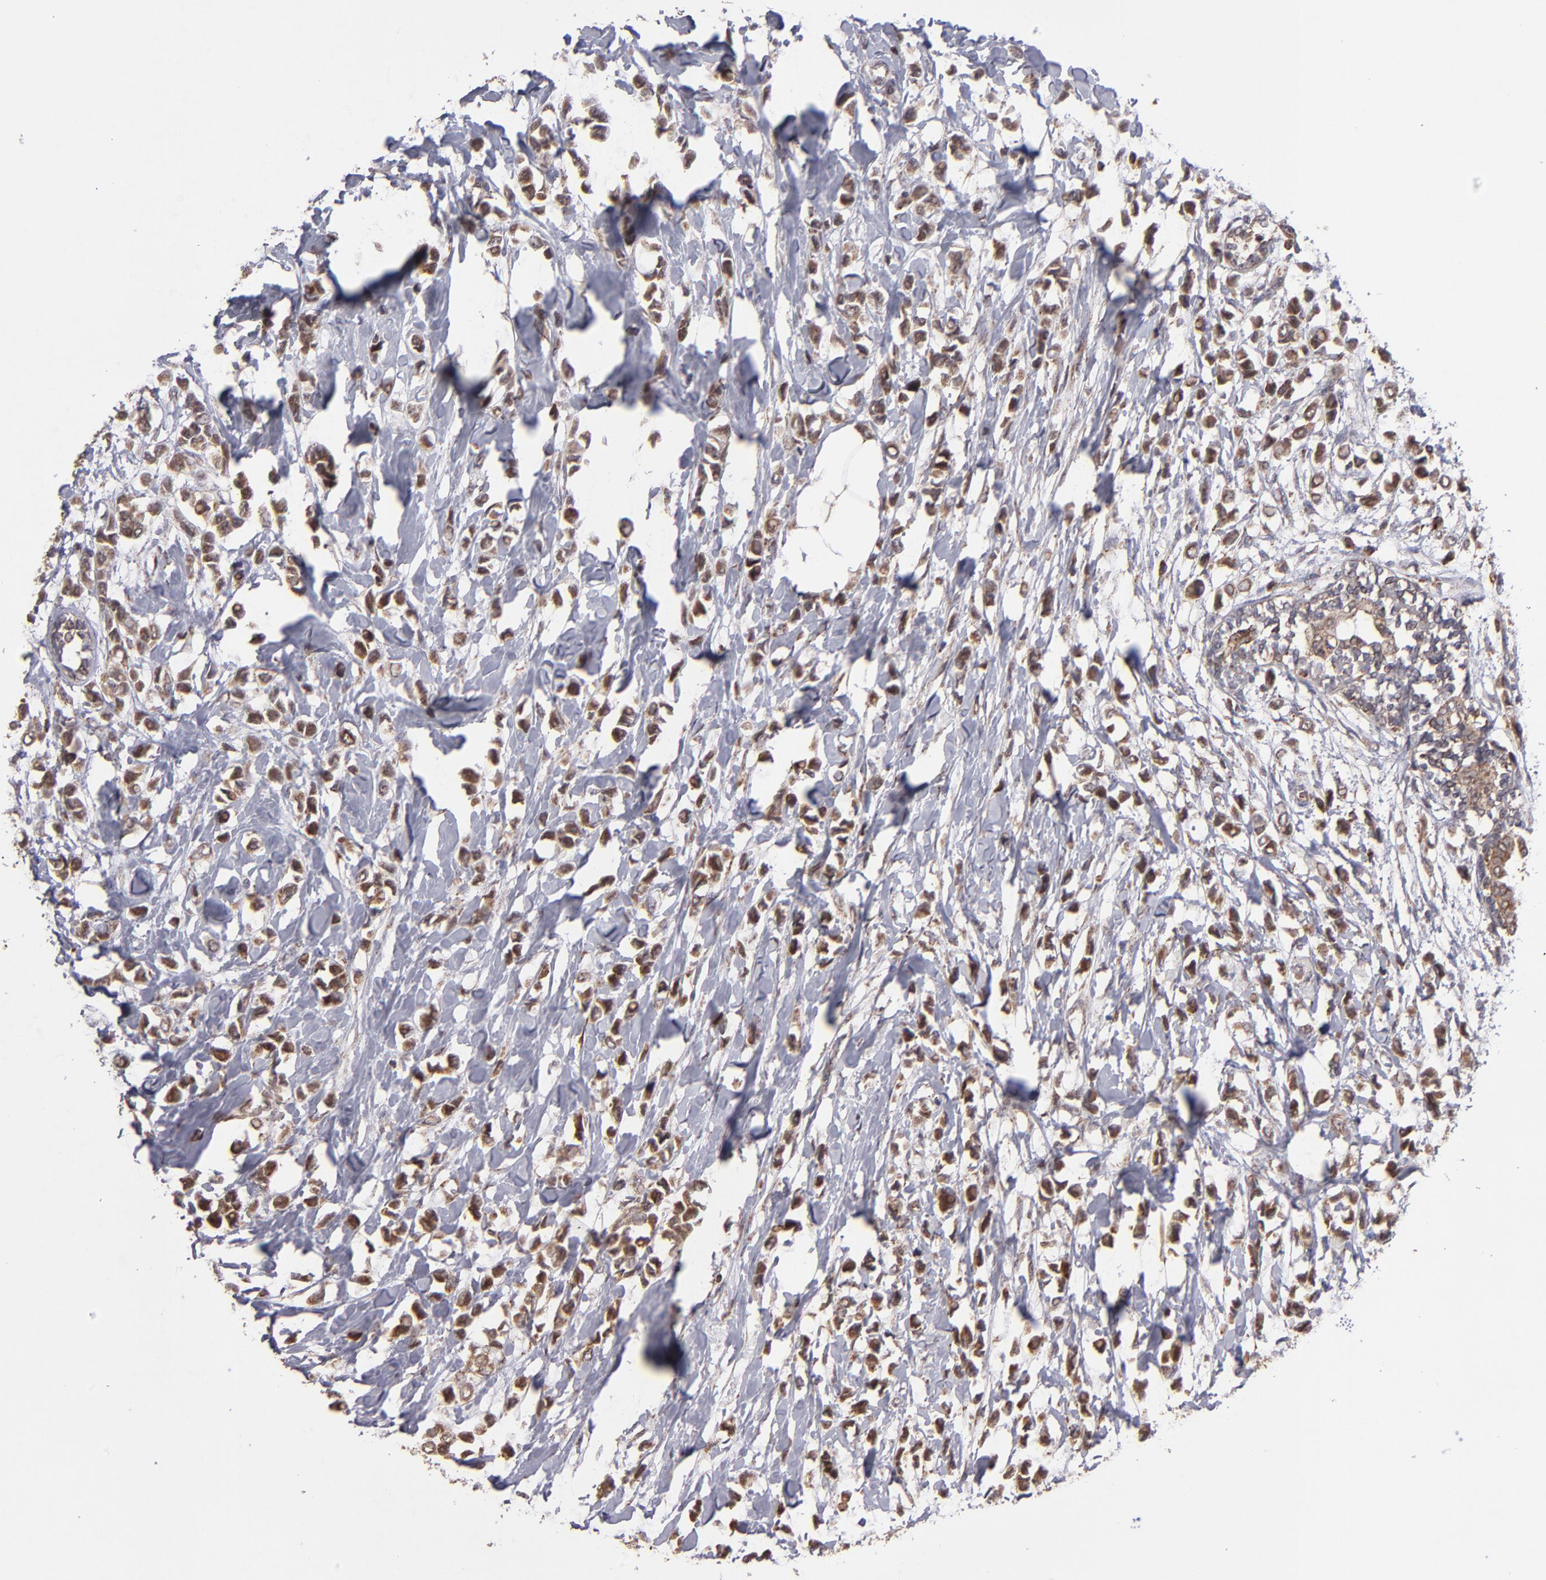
{"staining": {"intensity": "moderate", "quantity": ">75%", "location": "cytoplasmic/membranous"}, "tissue": "breast cancer", "cell_type": "Tumor cells", "image_type": "cancer", "snomed": [{"axis": "morphology", "description": "Lobular carcinoma"}, {"axis": "topography", "description": "Breast"}], "caption": "Brown immunohistochemical staining in human lobular carcinoma (breast) demonstrates moderate cytoplasmic/membranous staining in approximately >75% of tumor cells.", "gene": "SLC15A1", "patient": {"sex": "female", "age": 51}}